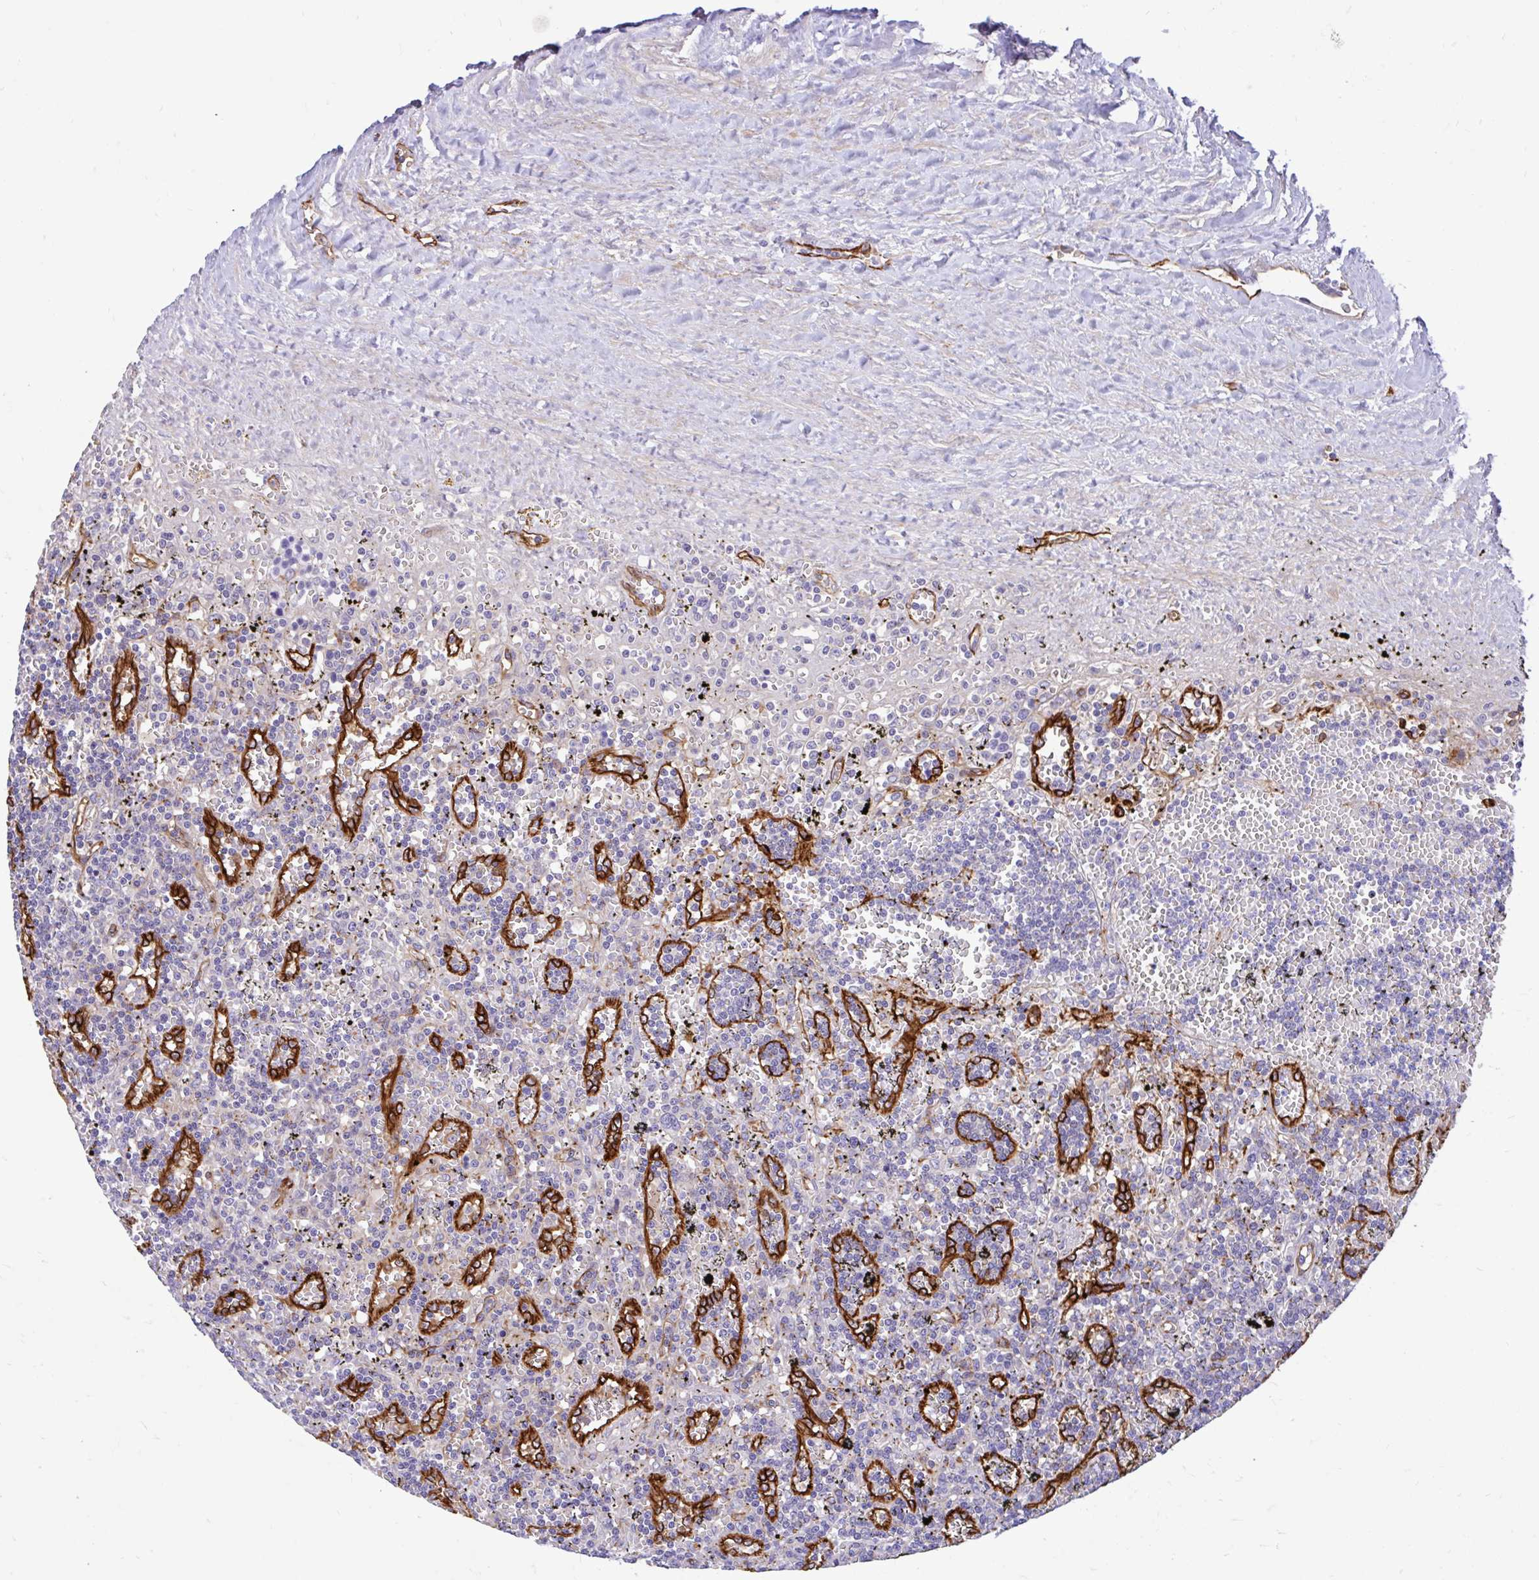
{"staining": {"intensity": "negative", "quantity": "none", "location": "none"}, "tissue": "lymphoma", "cell_type": "Tumor cells", "image_type": "cancer", "snomed": [{"axis": "morphology", "description": "Malignant lymphoma, non-Hodgkin's type, Low grade"}, {"axis": "topography", "description": "Spleen"}], "caption": "Lymphoma stained for a protein using IHC displays no expression tumor cells.", "gene": "ESPNL", "patient": {"sex": "male", "age": 60}}